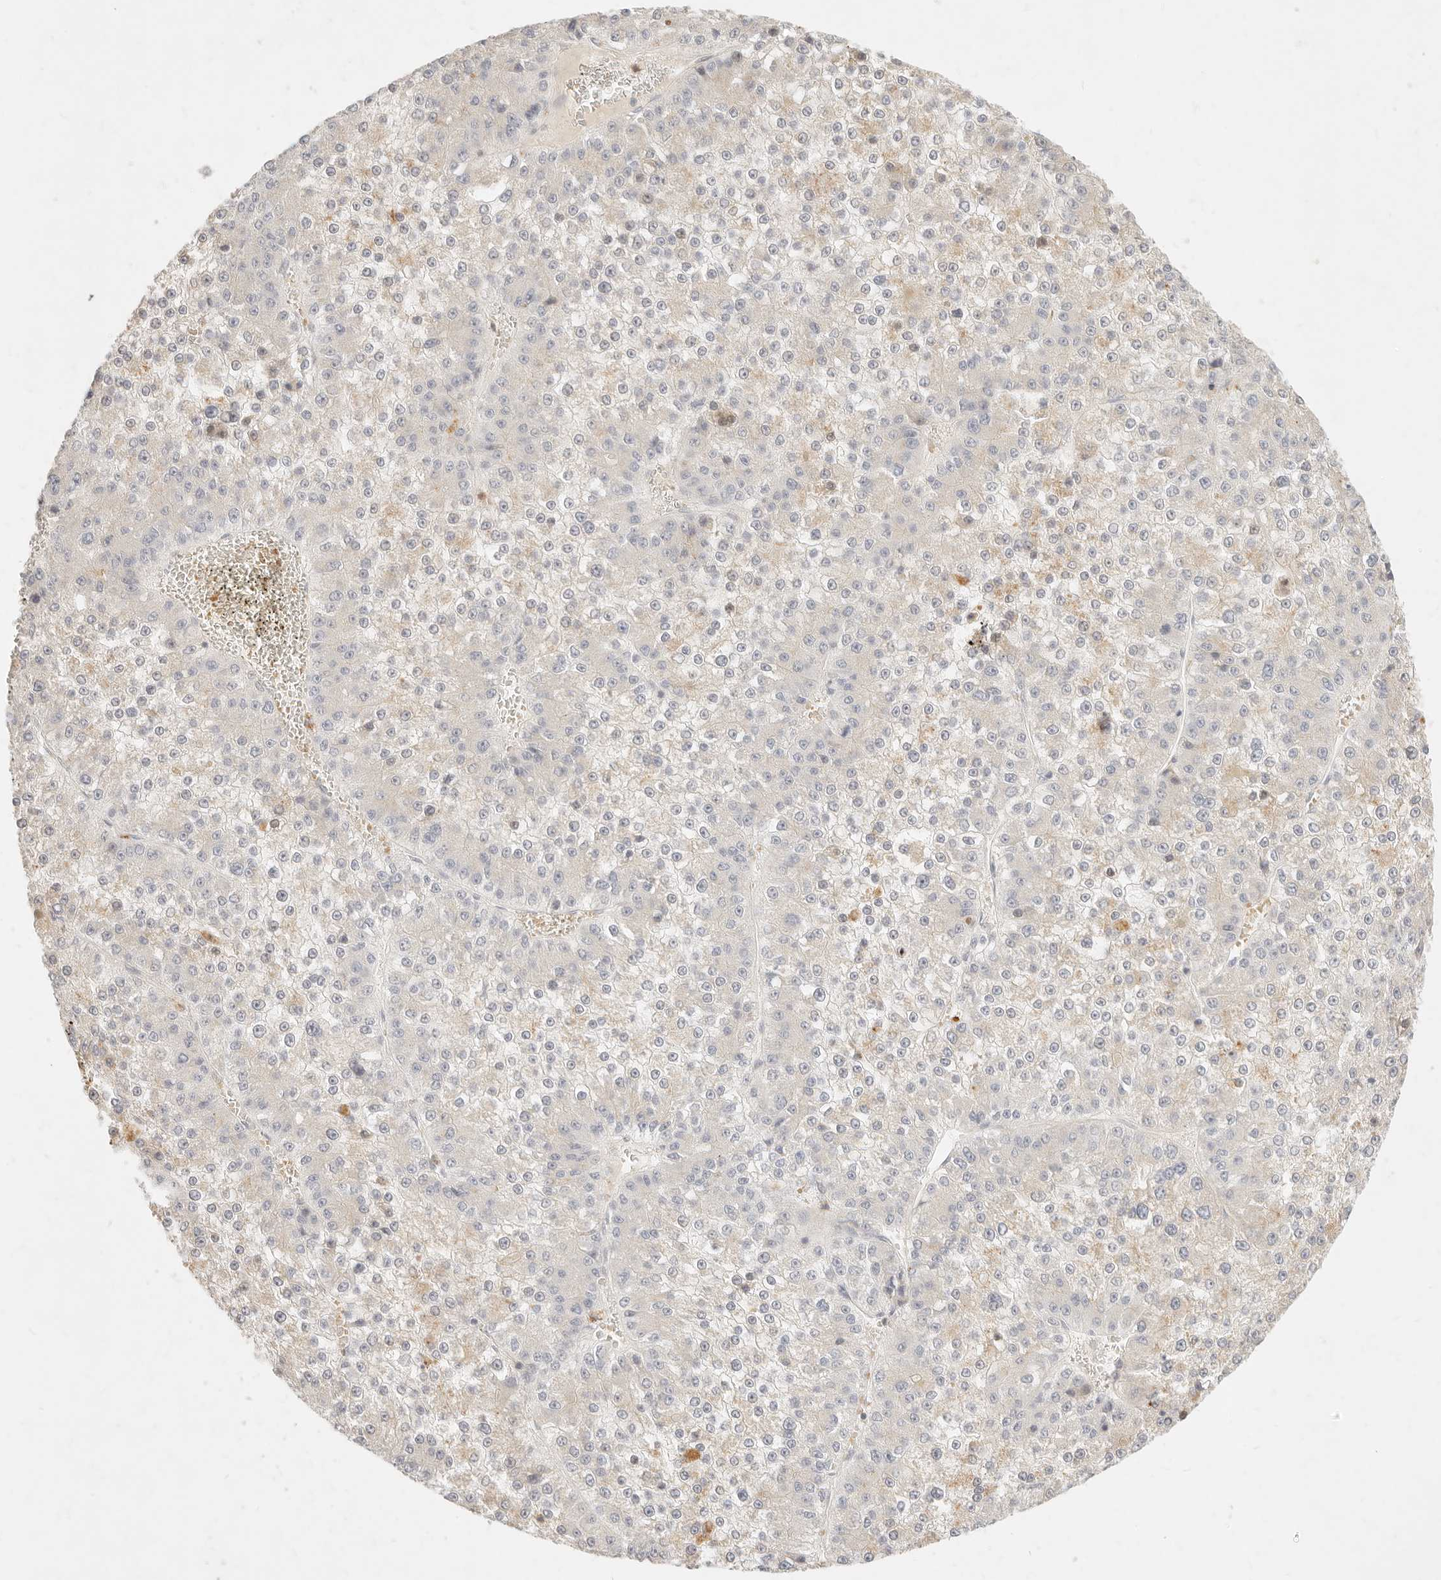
{"staining": {"intensity": "negative", "quantity": "none", "location": "none"}, "tissue": "liver cancer", "cell_type": "Tumor cells", "image_type": "cancer", "snomed": [{"axis": "morphology", "description": "Carcinoma, Hepatocellular, NOS"}, {"axis": "topography", "description": "Liver"}], "caption": "Micrograph shows no significant protein positivity in tumor cells of liver cancer (hepatocellular carcinoma).", "gene": "ASCL3", "patient": {"sex": "female", "age": 73}}